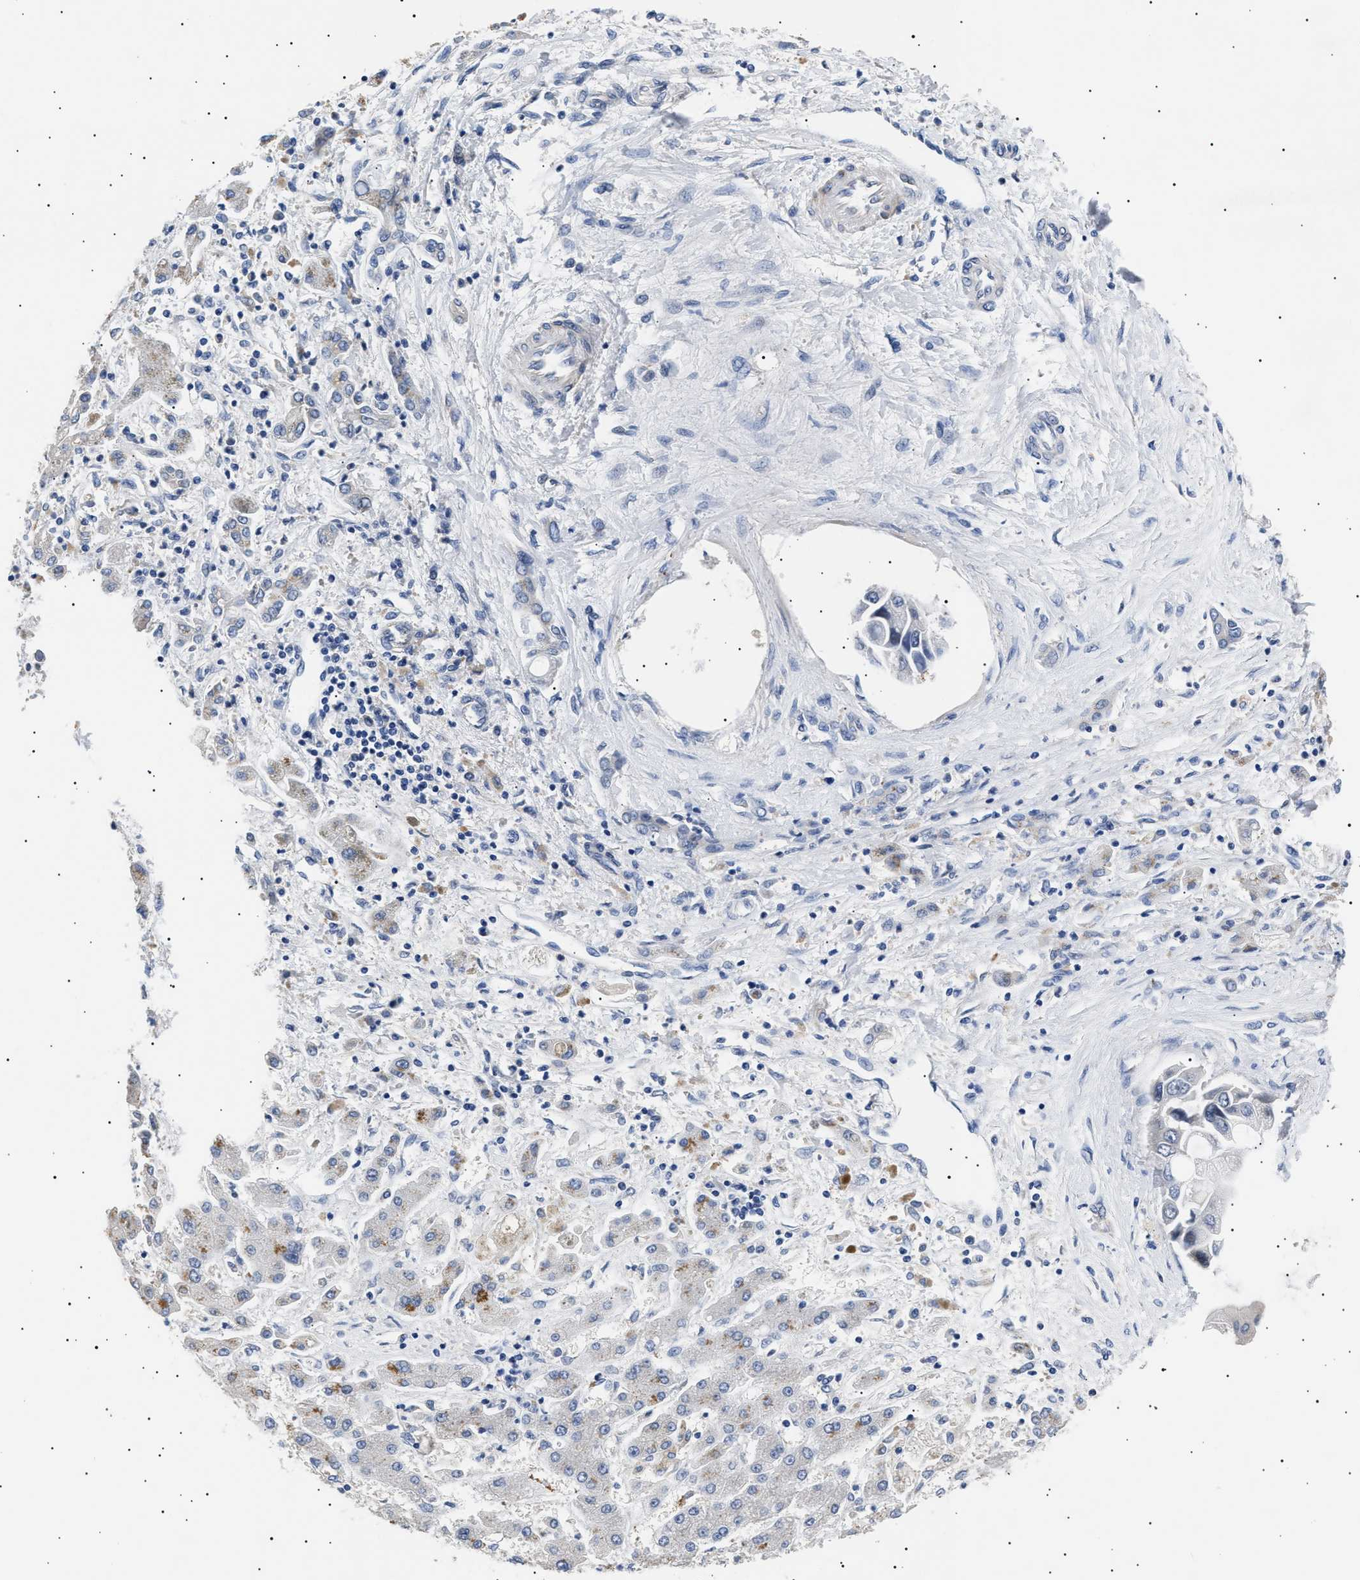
{"staining": {"intensity": "negative", "quantity": "none", "location": "none"}, "tissue": "liver cancer", "cell_type": "Tumor cells", "image_type": "cancer", "snomed": [{"axis": "morphology", "description": "Cholangiocarcinoma"}, {"axis": "topography", "description": "Liver"}], "caption": "The photomicrograph reveals no significant expression in tumor cells of liver cancer (cholangiocarcinoma).", "gene": "HEMGN", "patient": {"sex": "male", "age": 50}}